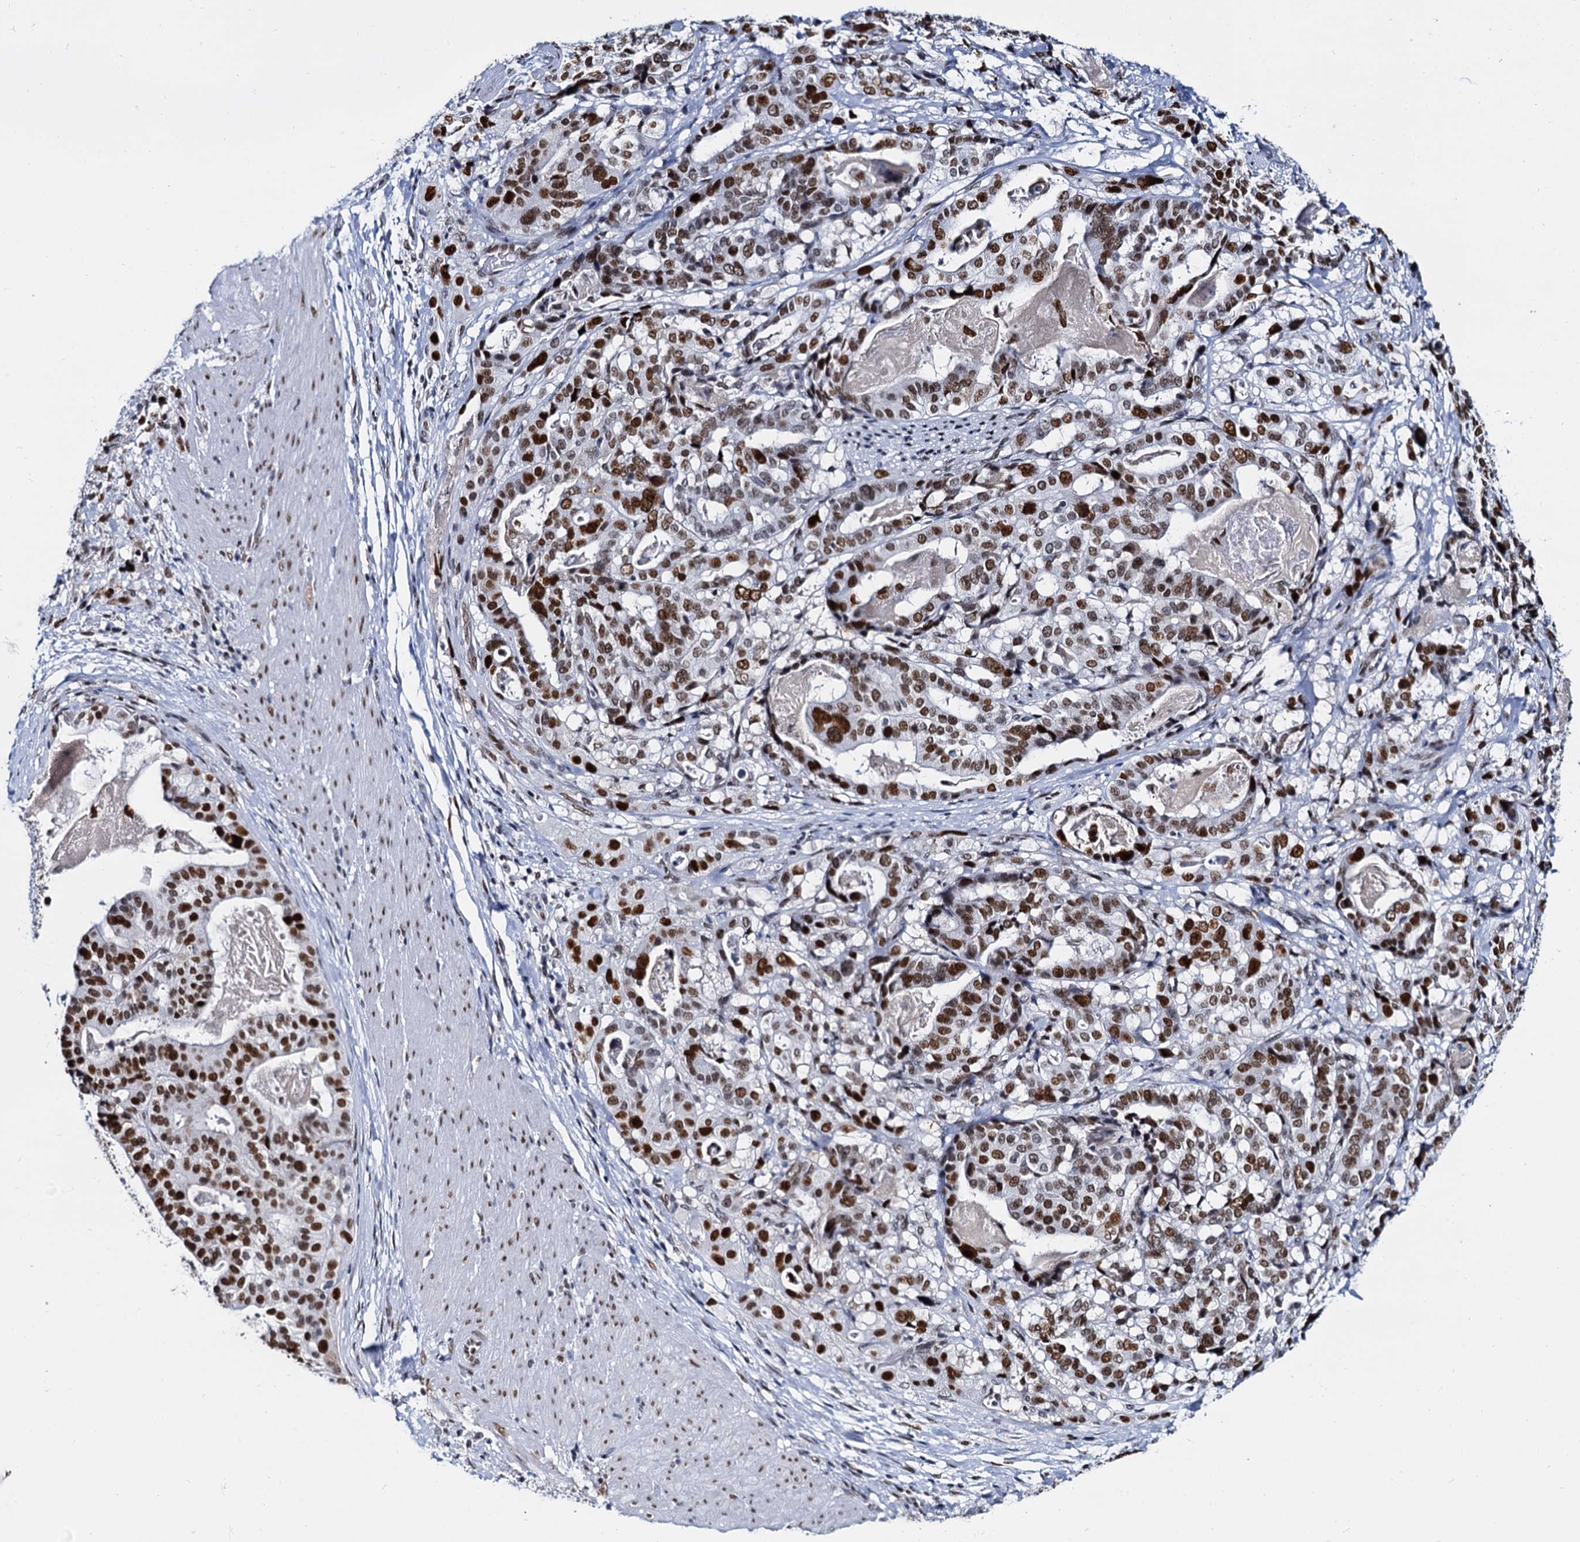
{"staining": {"intensity": "strong", "quantity": ">75%", "location": "nuclear"}, "tissue": "stomach cancer", "cell_type": "Tumor cells", "image_type": "cancer", "snomed": [{"axis": "morphology", "description": "Adenocarcinoma, NOS"}, {"axis": "topography", "description": "Stomach"}], "caption": "Immunohistochemical staining of adenocarcinoma (stomach) displays strong nuclear protein staining in approximately >75% of tumor cells. (Brightfield microscopy of DAB IHC at high magnification).", "gene": "CMAS", "patient": {"sex": "male", "age": 48}}